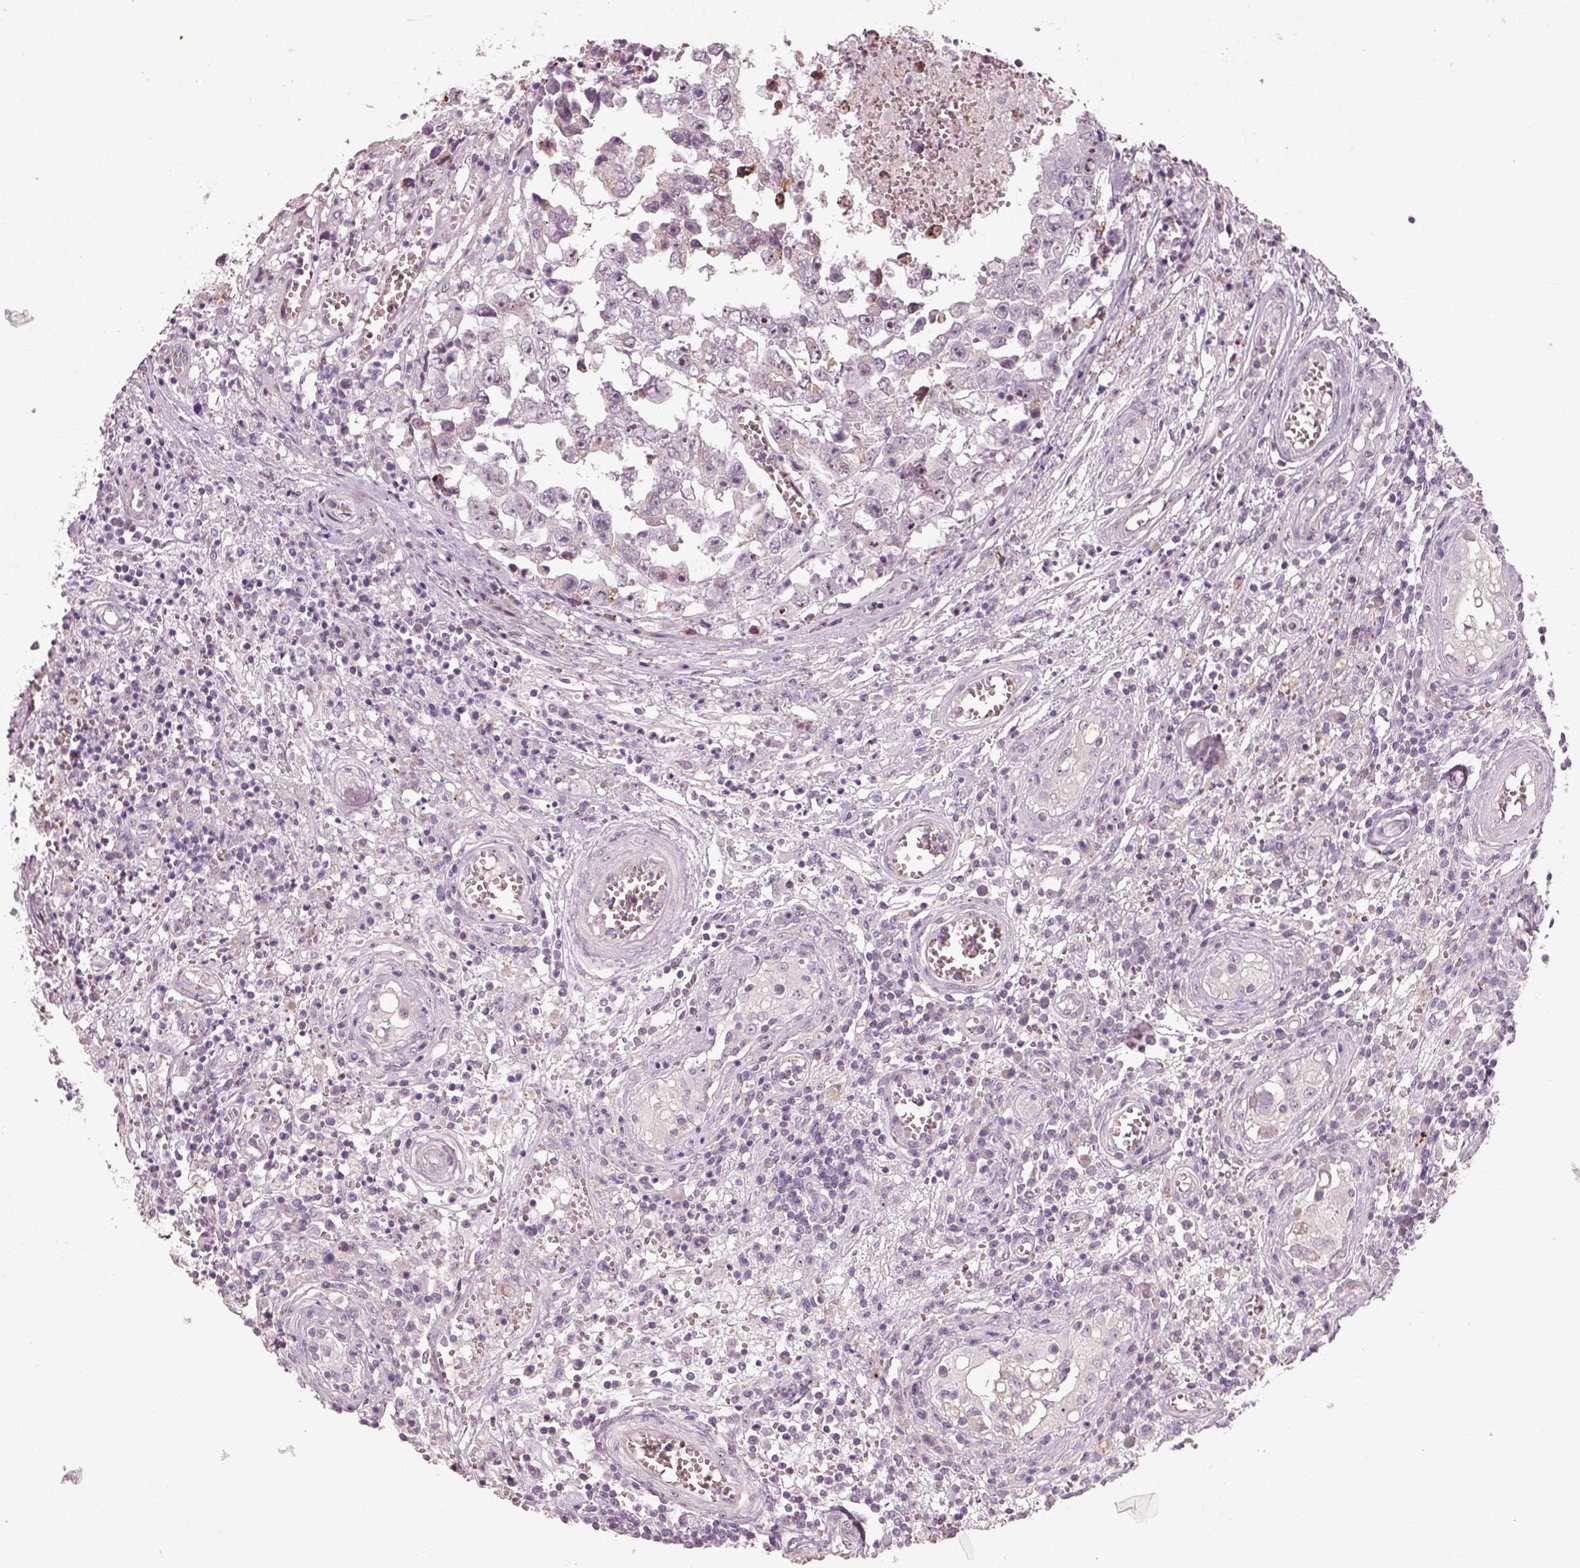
{"staining": {"intensity": "negative", "quantity": "none", "location": "none"}, "tissue": "testis cancer", "cell_type": "Tumor cells", "image_type": "cancer", "snomed": [{"axis": "morphology", "description": "Carcinoma, Embryonal, NOS"}, {"axis": "topography", "description": "Testis"}], "caption": "Immunohistochemistry of embryonal carcinoma (testis) reveals no expression in tumor cells.", "gene": "CDS1", "patient": {"sex": "male", "age": 36}}